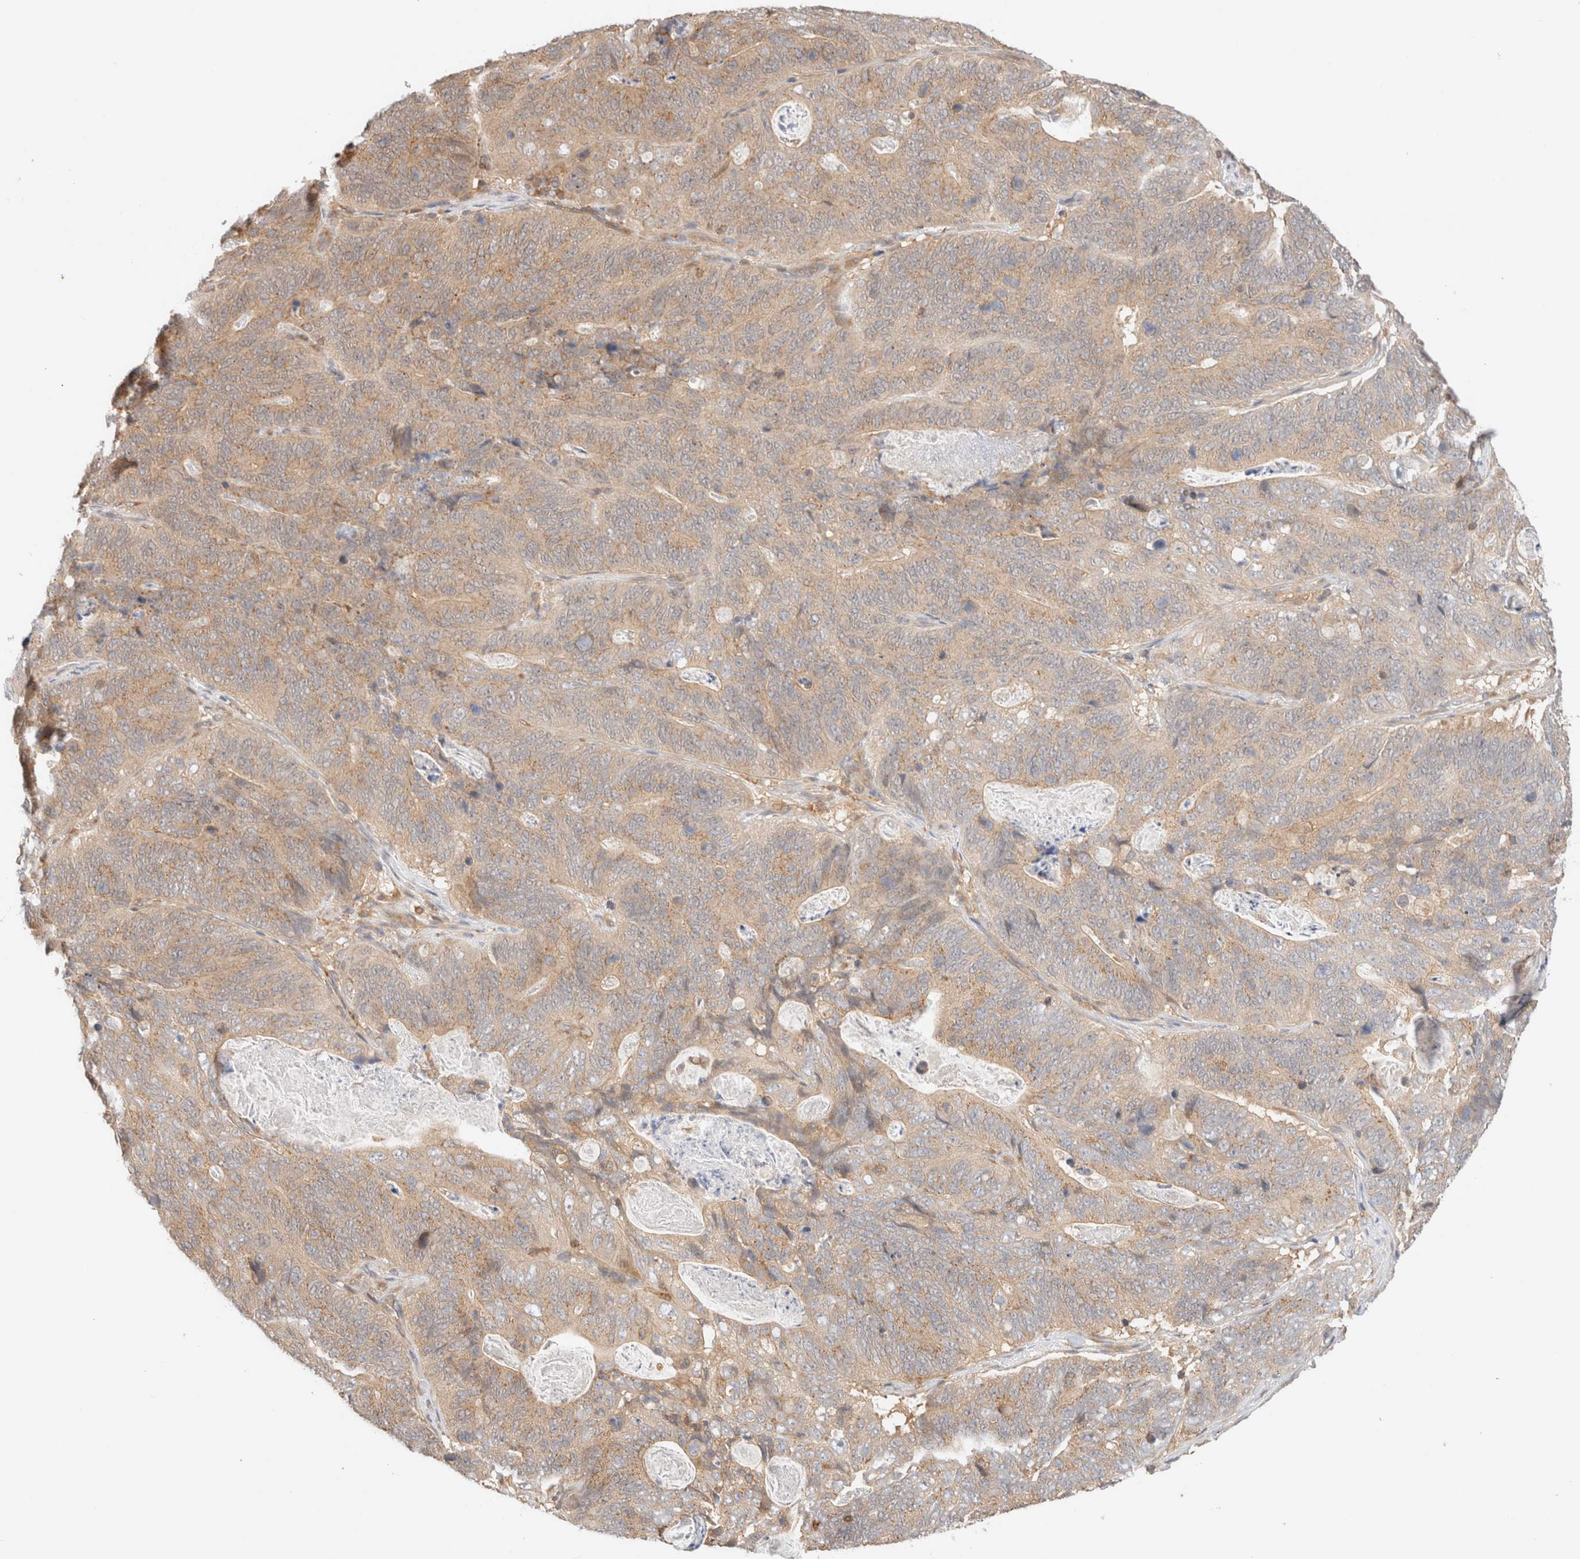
{"staining": {"intensity": "weak", "quantity": ">75%", "location": "cytoplasmic/membranous"}, "tissue": "stomach cancer", "cell_type": "Tumor cells", "image_type": "cancer", "snomed": [{"axis": "morphology", "description": "Normal tissue, NOS"}, {"axis": "morphology", "description": "Adenocarcinoma, NOS"}, {"axis": "topography", "description": "Stomach"}], "caption": "Immunohistochemistry (IHC) of human stomach adenocarcinoma shows low levels of weak cytoplasmic/membranous expression in about >75% of tumor cells. The staining was performed using DAB, with brown indicating positive protein expression. Nuclei are stained blue with hematoxylin.", "gene": "RABEP1", "patient": {"sex": "female", "age": 89}}